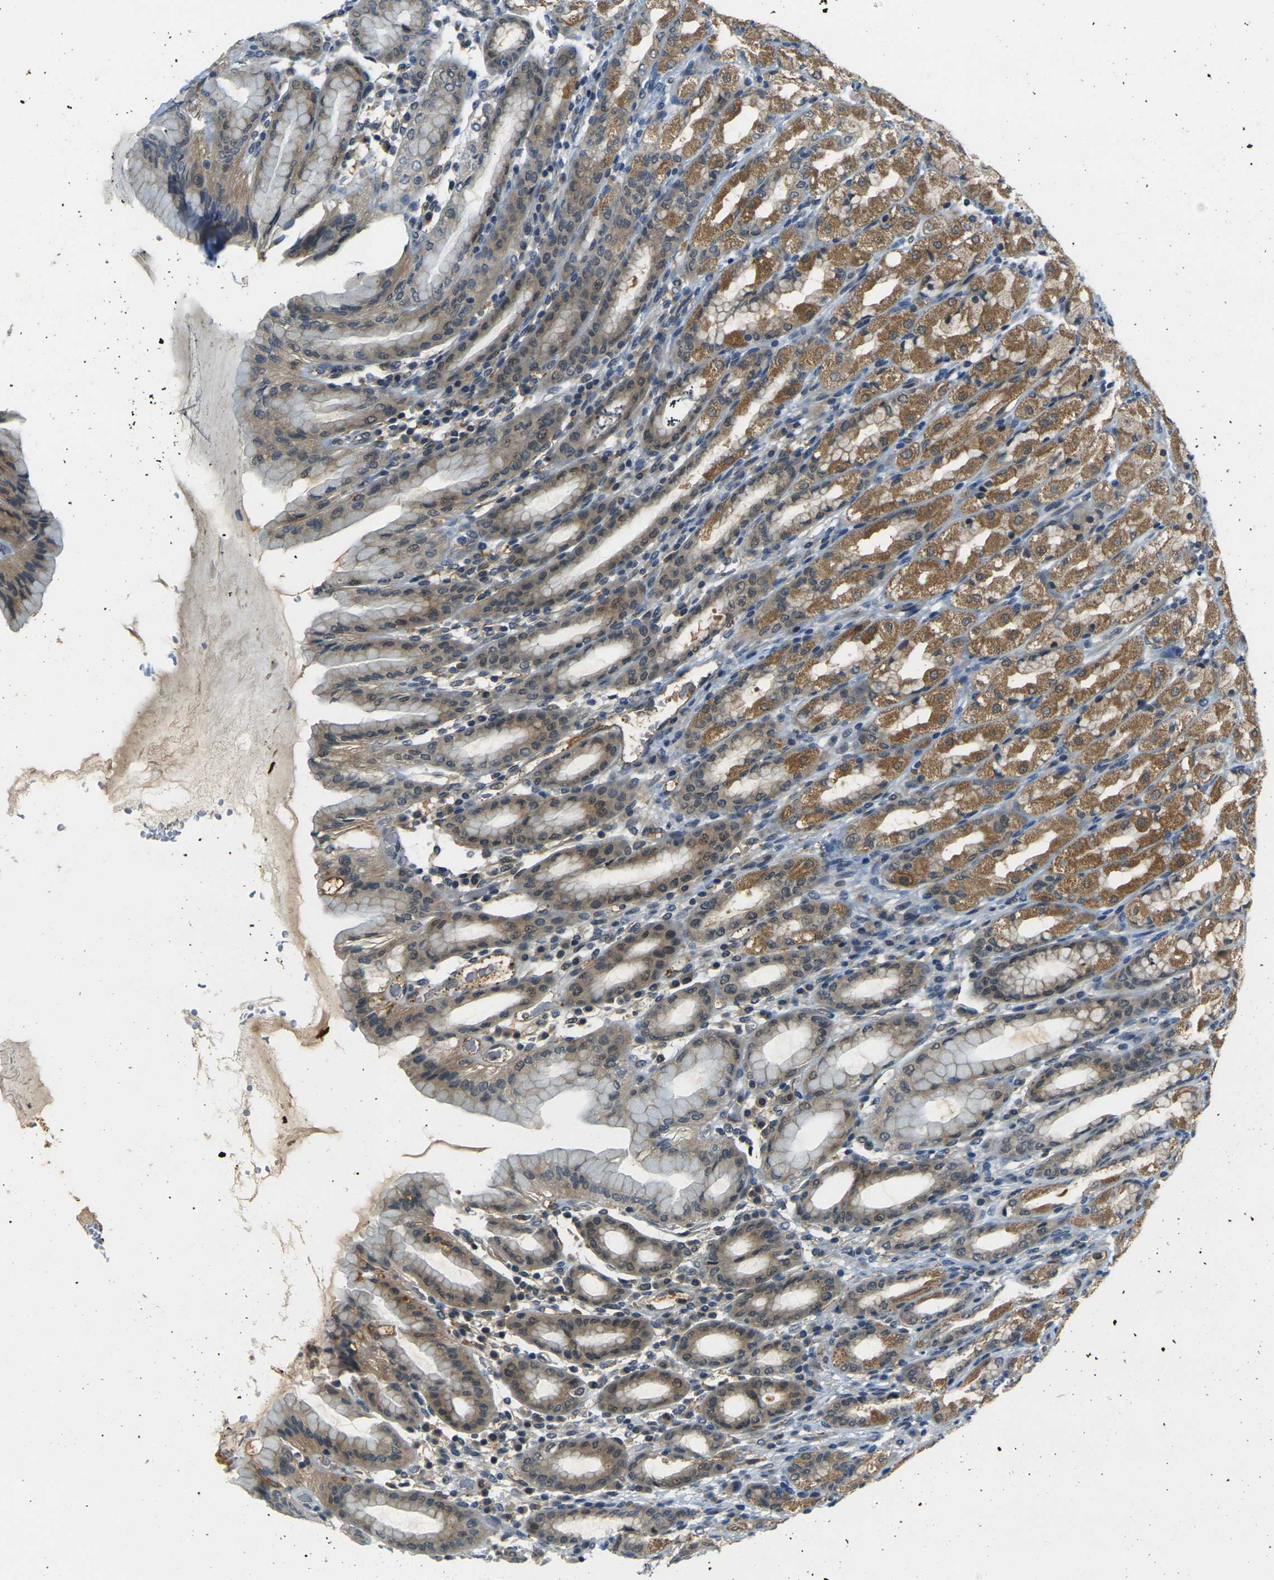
{"staining": {"intensity": "moderate", "quantity": "25%-75%", "location": "cytoplasmic/membranous"}, "tissue": "stomach", "cell_type": "Glandular cells", "image_type": "normal", "snomed": [{"axis": "morphology", "description": "Normal tissue, NOS"}, {"axis": "topography", "description": "Stomach, upper"}], "caption": "IHC of unremarkable human stomach demonstrates medium levels of moderate cytoplasmic/membranous expression in about 25%-75% of glandular cells.", "gene": "PIGL", "patient": {"sex": "male", "age": 68}}